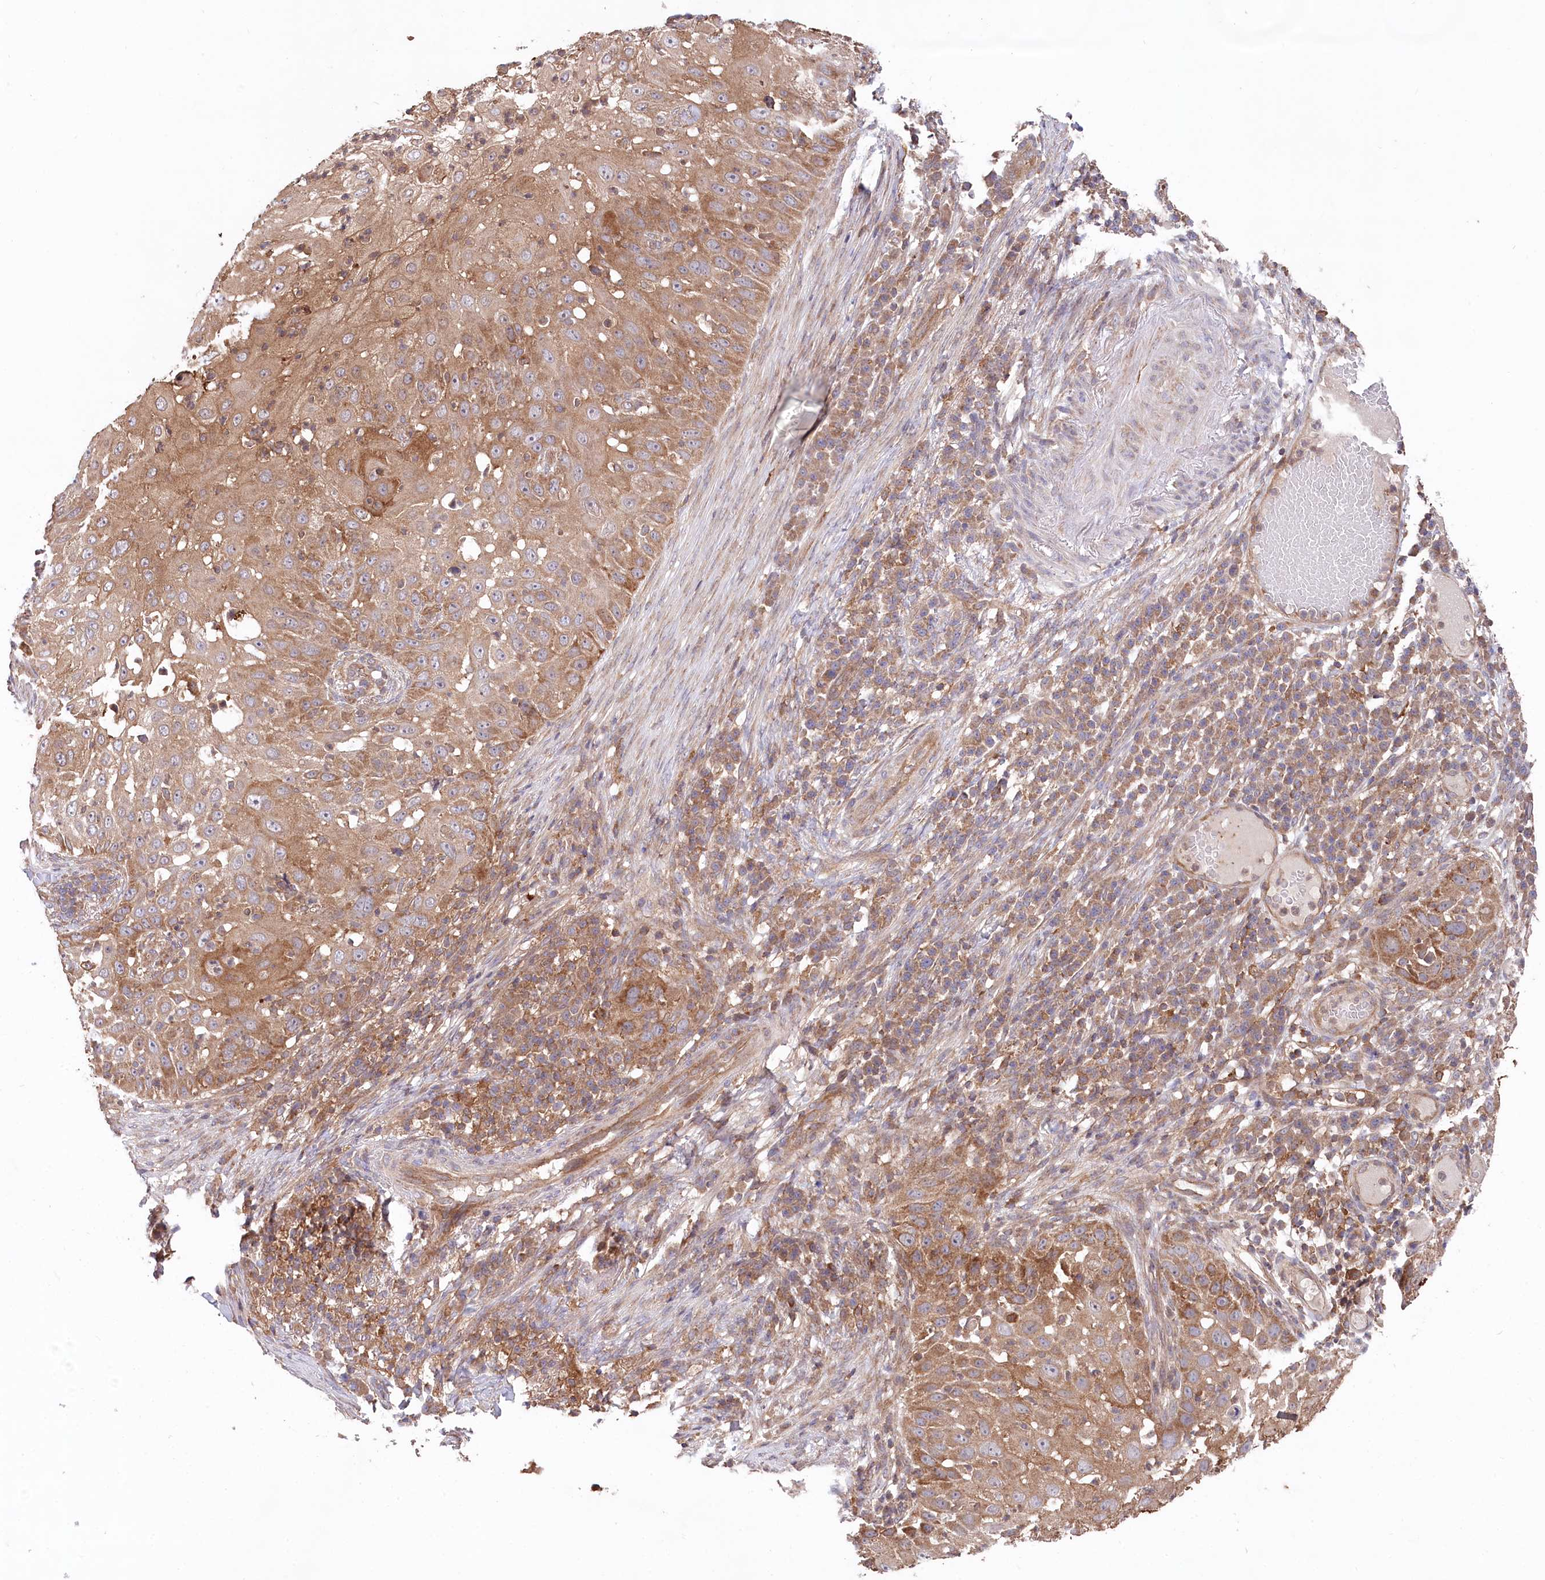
{"staining": {"intensity": "moderate", "quantity": "25%-75%", "location": "cytoplasmic/membranous"}, "tissue": "skin cancer", "cell_type": "Tumor cells", "image_type": "cancer", "snomed": [{"axis": "morphology", "description": "Squamous cell carcinoma, NOS"}, {"axis": "topography", "description": "Skin"}], "caption": "Immunohistochemical staining of skin cancer (squamous cell carcinoma) shows moderate cytoplasmic/membranous protein expression in approximately 25%-75% of tumor cells.", "gene": "PPP1R21", "patient": {"sex": "female", "age": 44}}